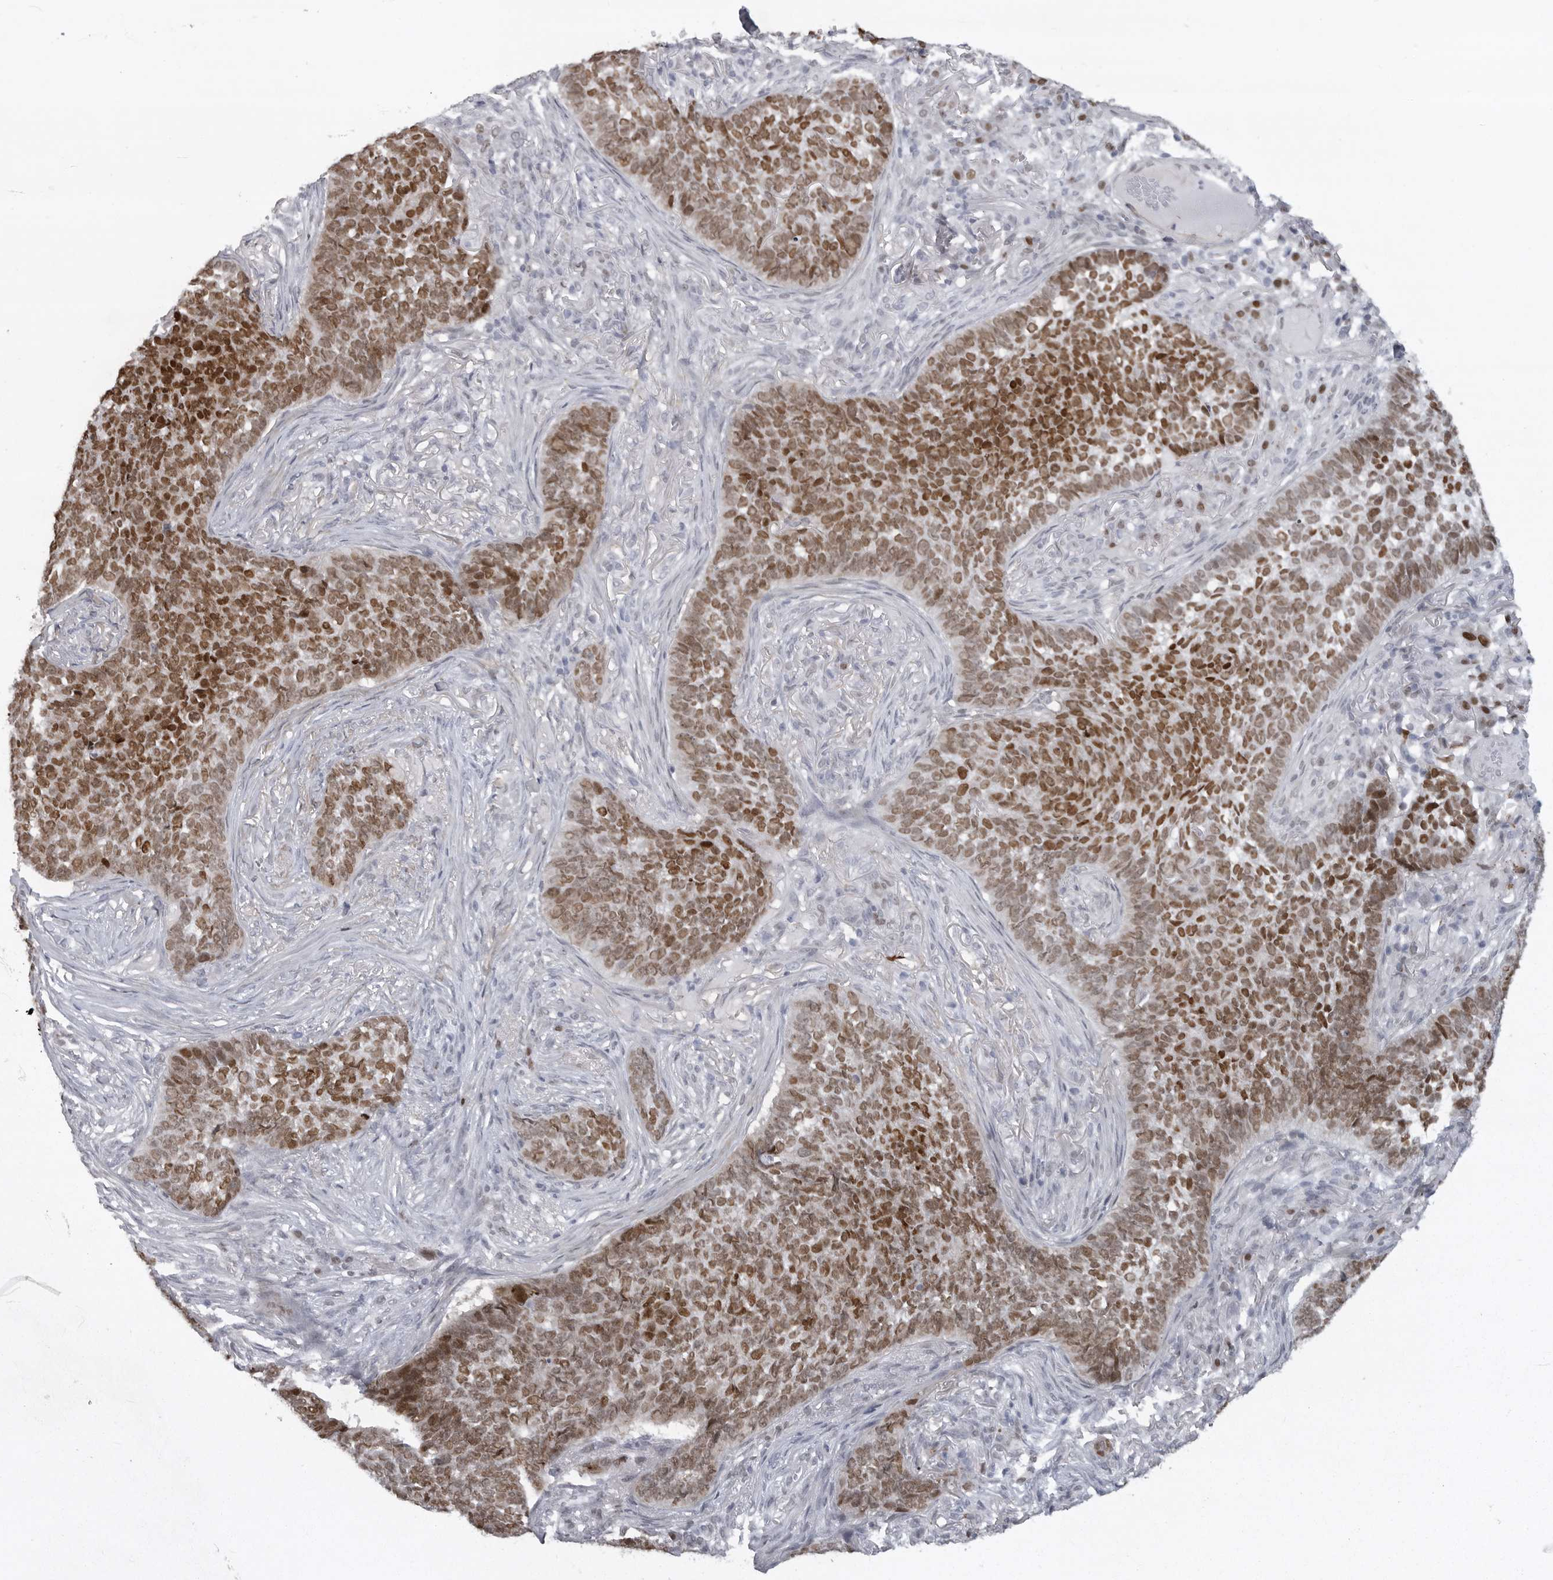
{"staining": {"intensity": "moderate", "quantity": ">75%", "location": "nuclear"}, "tissue": "skin cancer", "cell_type": "Tumor cells", "image_type": "cancer", "snomed": [{"axis": "morphology", "description": "Basal cell carcinoma"}, {"axis": "topography", "description": "Skin"}], "caption": "Protein staining of basal cell carcinoma (skin) tissue demonstrates moderate nuclear positivity in approximately >75% of tumor cells. (Brightfield microscopy of DAB IHC at high magnification).", "gene": "HMGN3", "patient": {"sex": "male", "age": 85}}